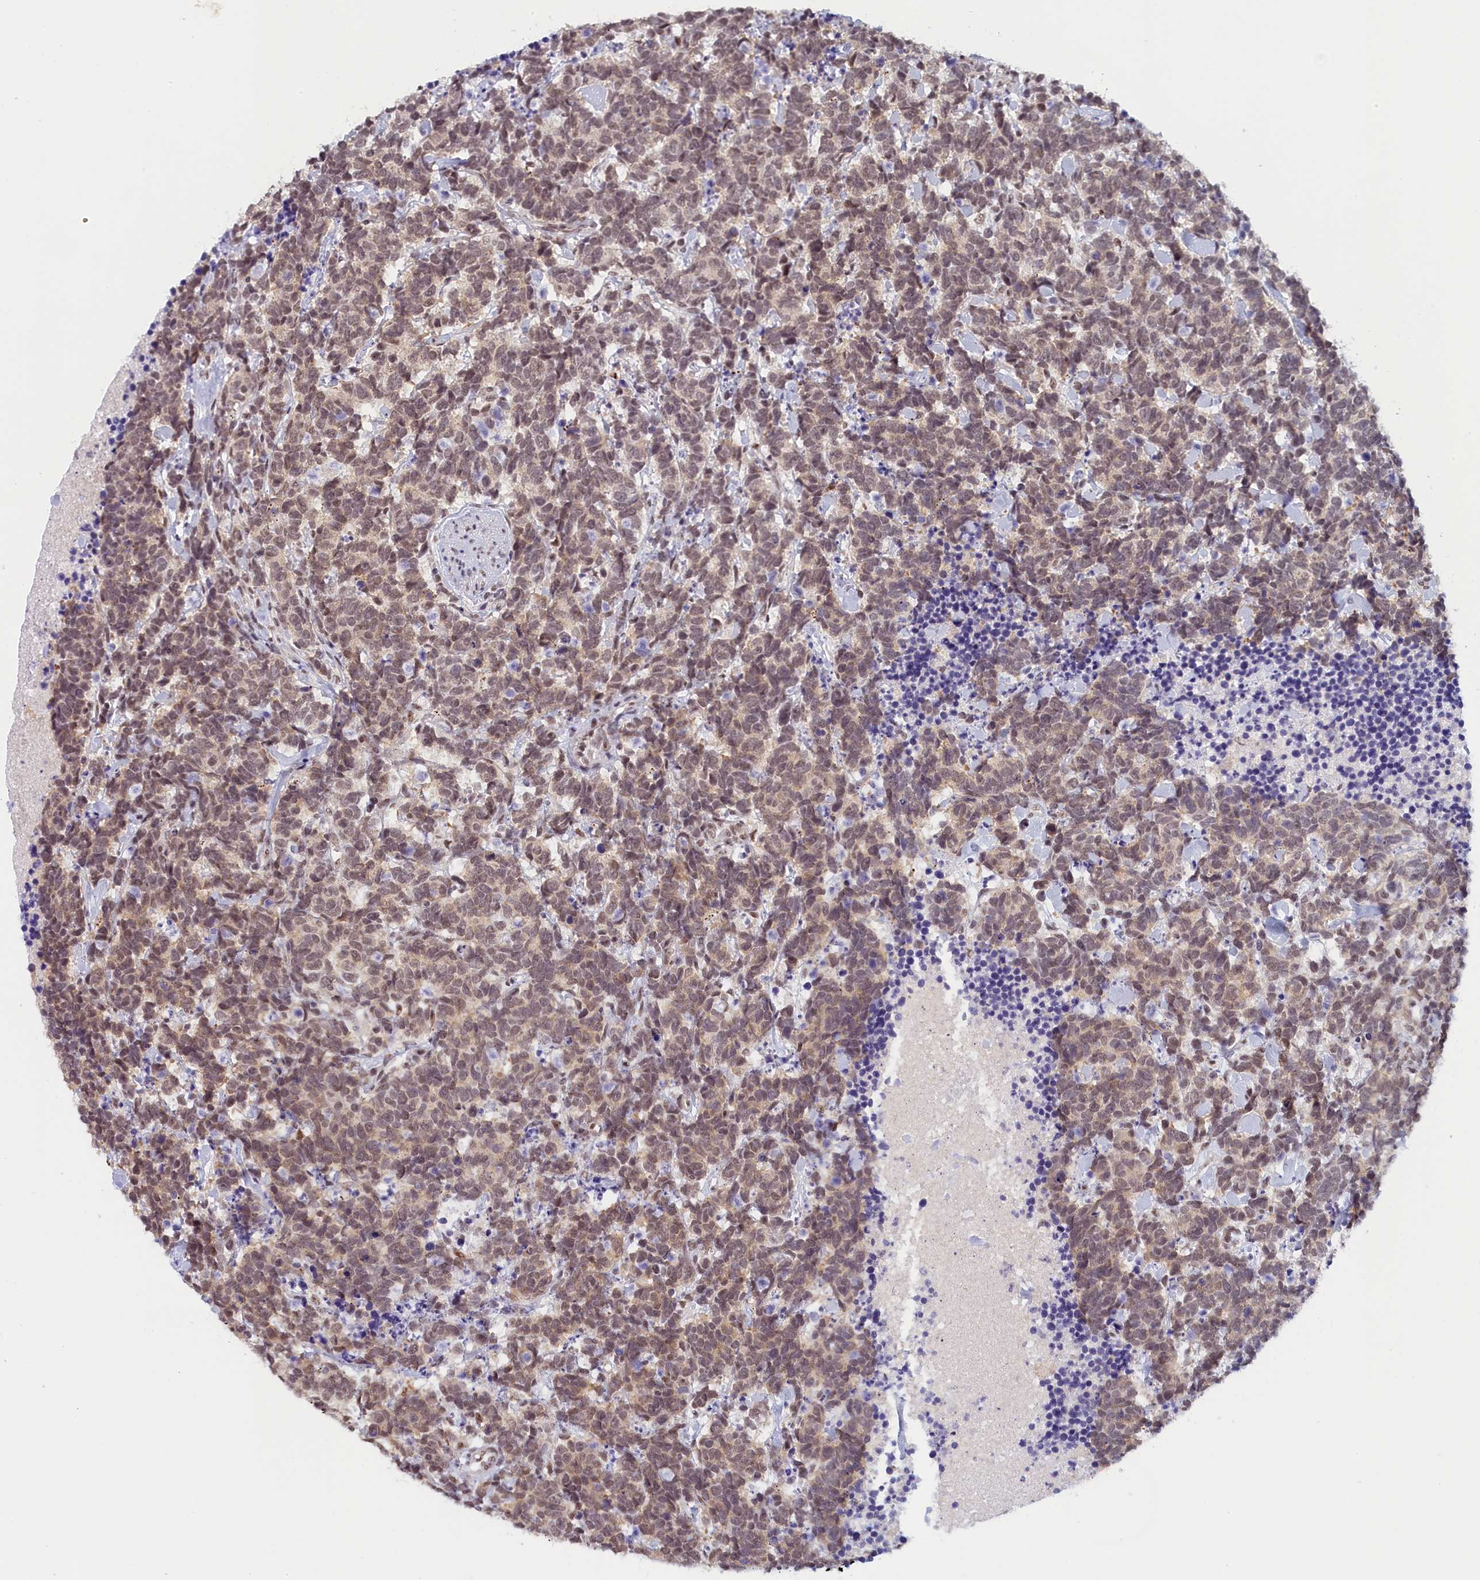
{"staining": {"intensity": "weak", "quantity": ">75%", "location": "nuclear"}, "tissue": "carcinoid", "cell_type": "Tumor cells", "image_type": "cancer", "snomed": [{"axis": "morphology", "description": "Carcinoma, NOS"}, {"axis": "morphology", "description": "Carcinoid, malignant, NOS"}, {"axis": "topography", "description": "Prostate"}], "caption": "DAB (3,3'-diaminobenzidine) immunohistochemical staining of carcinoid shows weak nuclear protein positivity in about >75% of tumor cells. (DAB (3,3'-diaminobenzidine) IHC with brightfield microscopy, high magnification).", "gene": "SEC31B", "patient": {"sex": "male", "age": 57}}